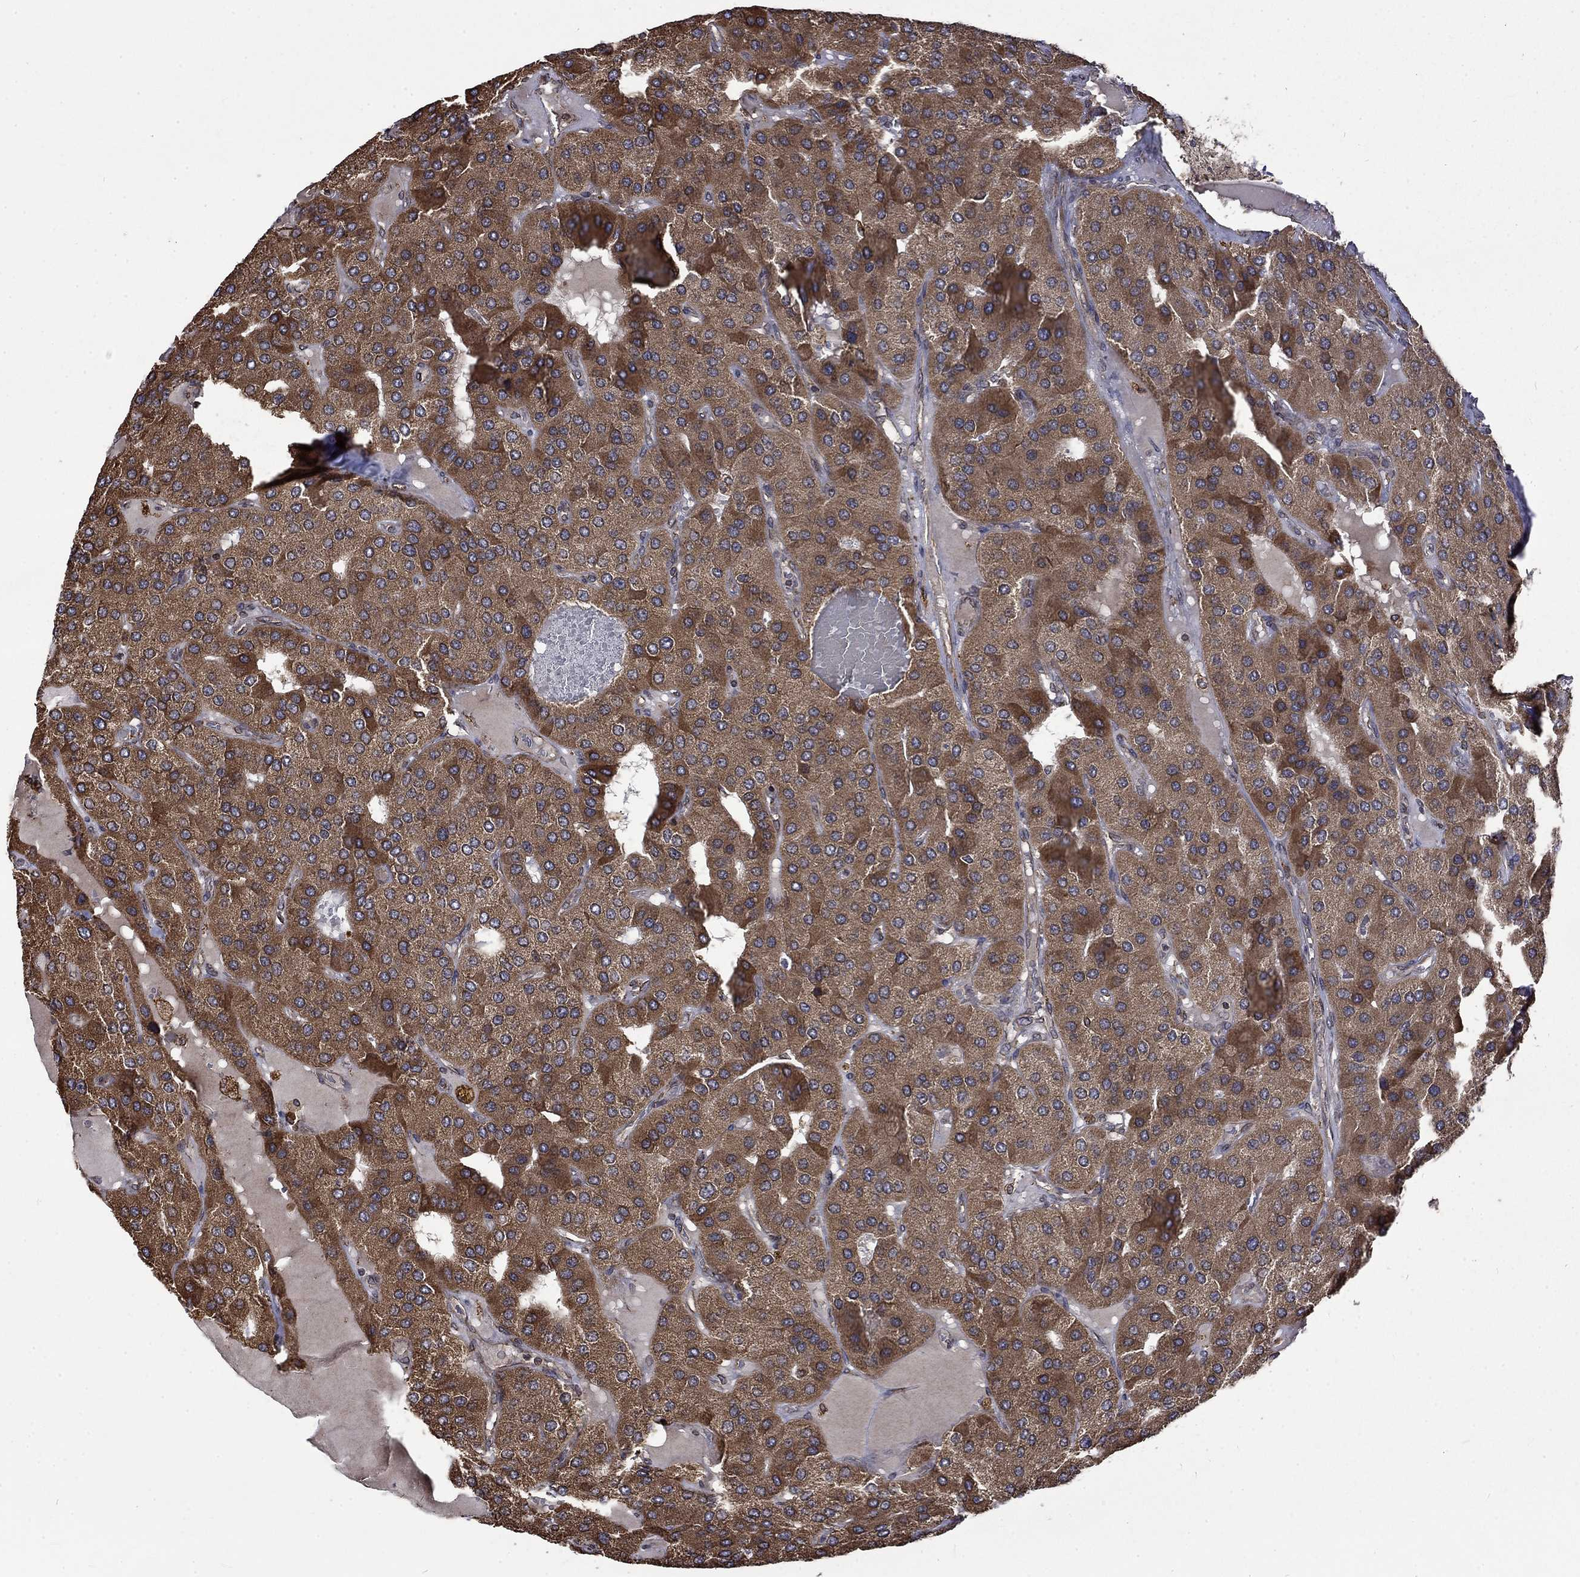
{"staining": {"intensity": "moderate", "quantity": ">75%", "location": "cytoplasmic/membranous"}, "tissue": "parathyroid gland", "cell_type": "Glandular cells", "image_type": "normal", "snomed": [{"axis": "morphology", "description": "Normal tissue, NOS"}, {"axis": "morphology", "description": "Adenoma, NOS"}, {"axis": "topography", "description": "Parathyroid gland"}], "caption": "DAB (3,3'-diaminobenzidine) immunohistochemical staining of normal parathyroid gland shows moderate cytoplasmic/membranous protein staining in approximately >75% of glandular cells.", "gene": "ESRRA", "patient": {"sex": "female", "age": 86}}